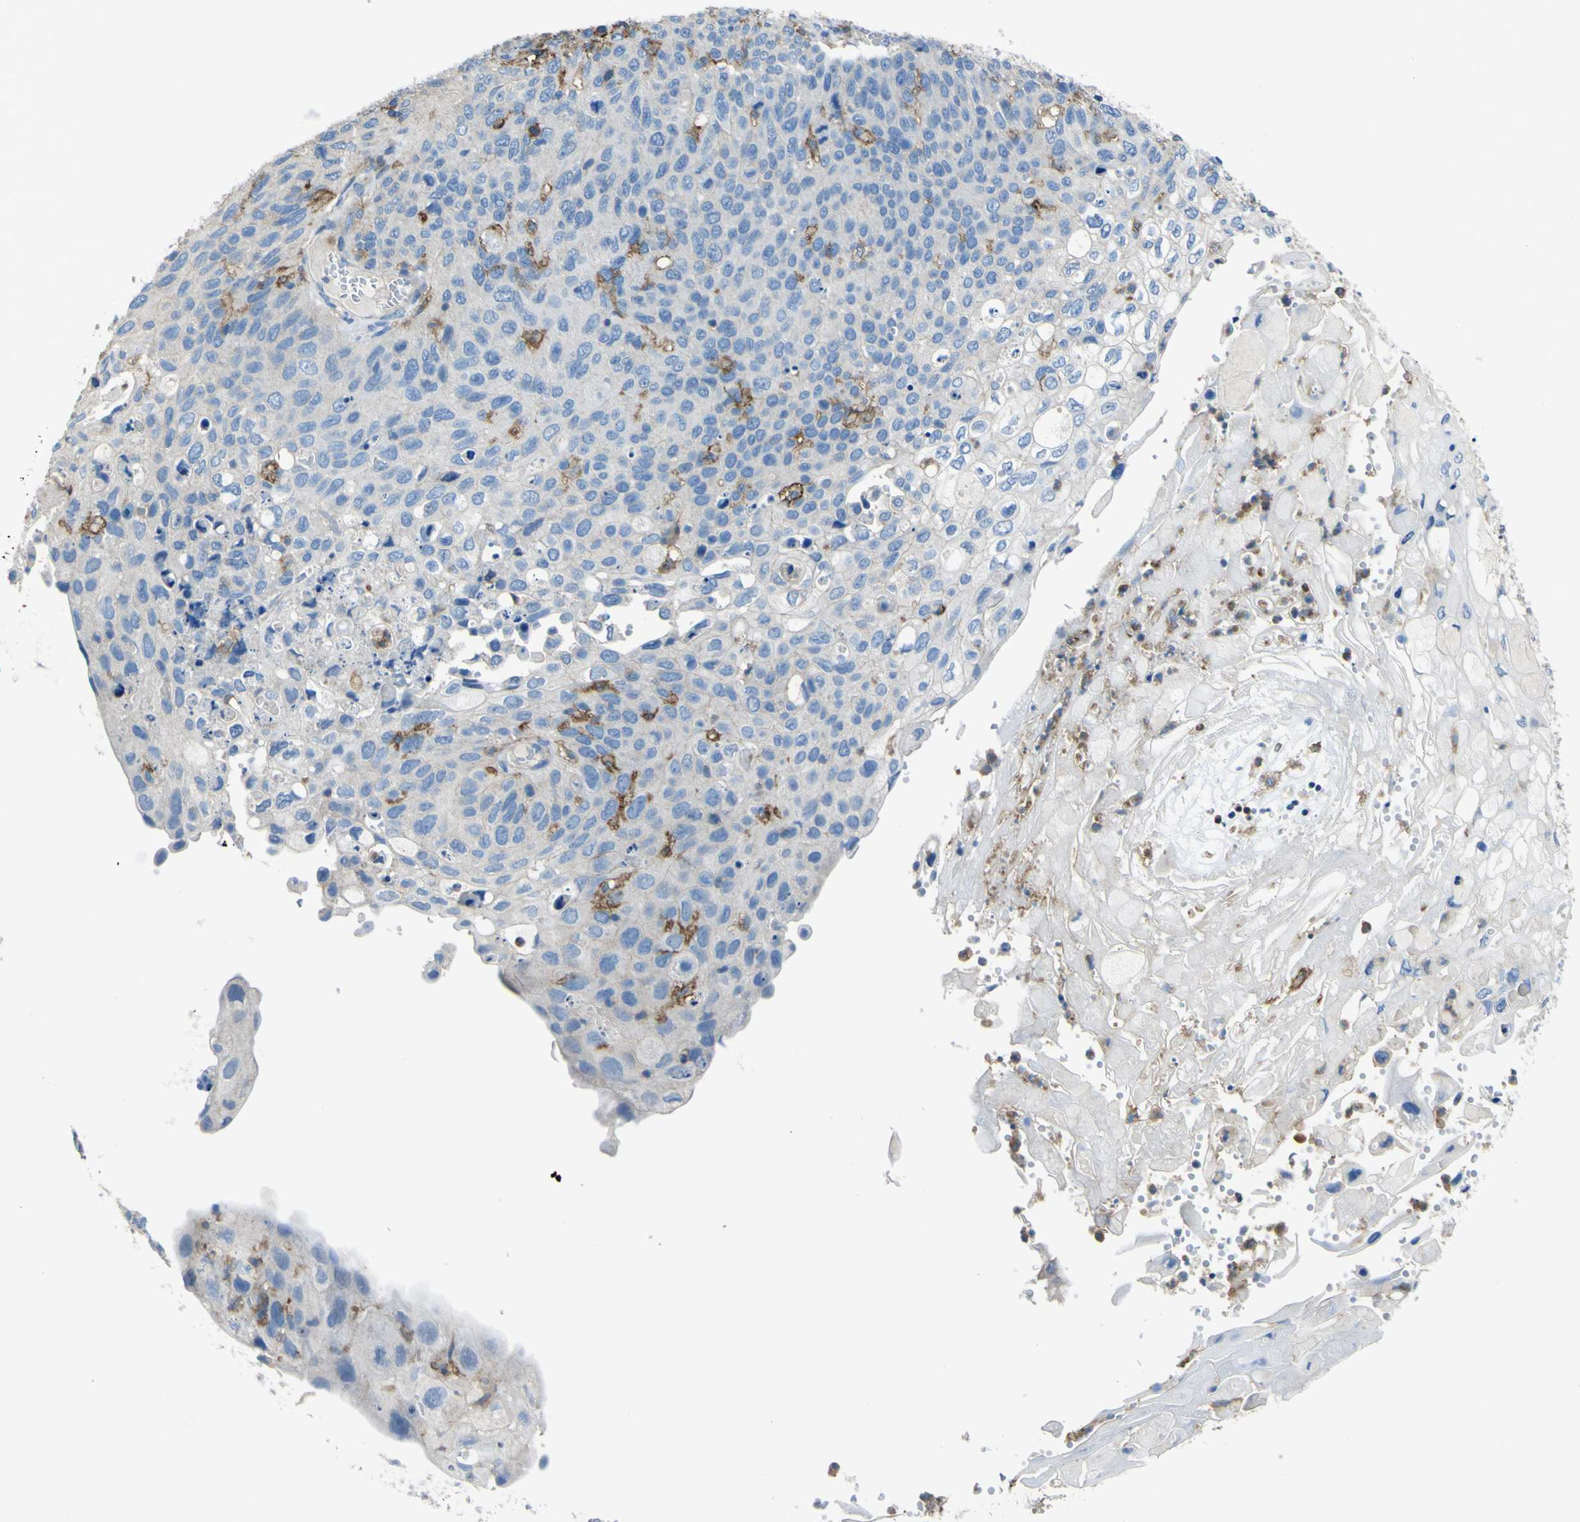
{"staining": {"intensity": "negative", "quantity": "none", "location": "none"}, "tissue": "cervical cancer", "cell_type": "Tumor cells", "image_type": "cancer", "snomed": [{"axis": "morphology", "description": "Squamous cell carcinoma, NOS"}, {"axis": "topography", "description": "Cervix"}], "caption": "An image of cervical cancer (squamous cell carcinoma) stained for a protein exhibits no brown staining in tumor cells.", "gene": "LAIR1", "patient": {"sex": "female", "age": 70}}